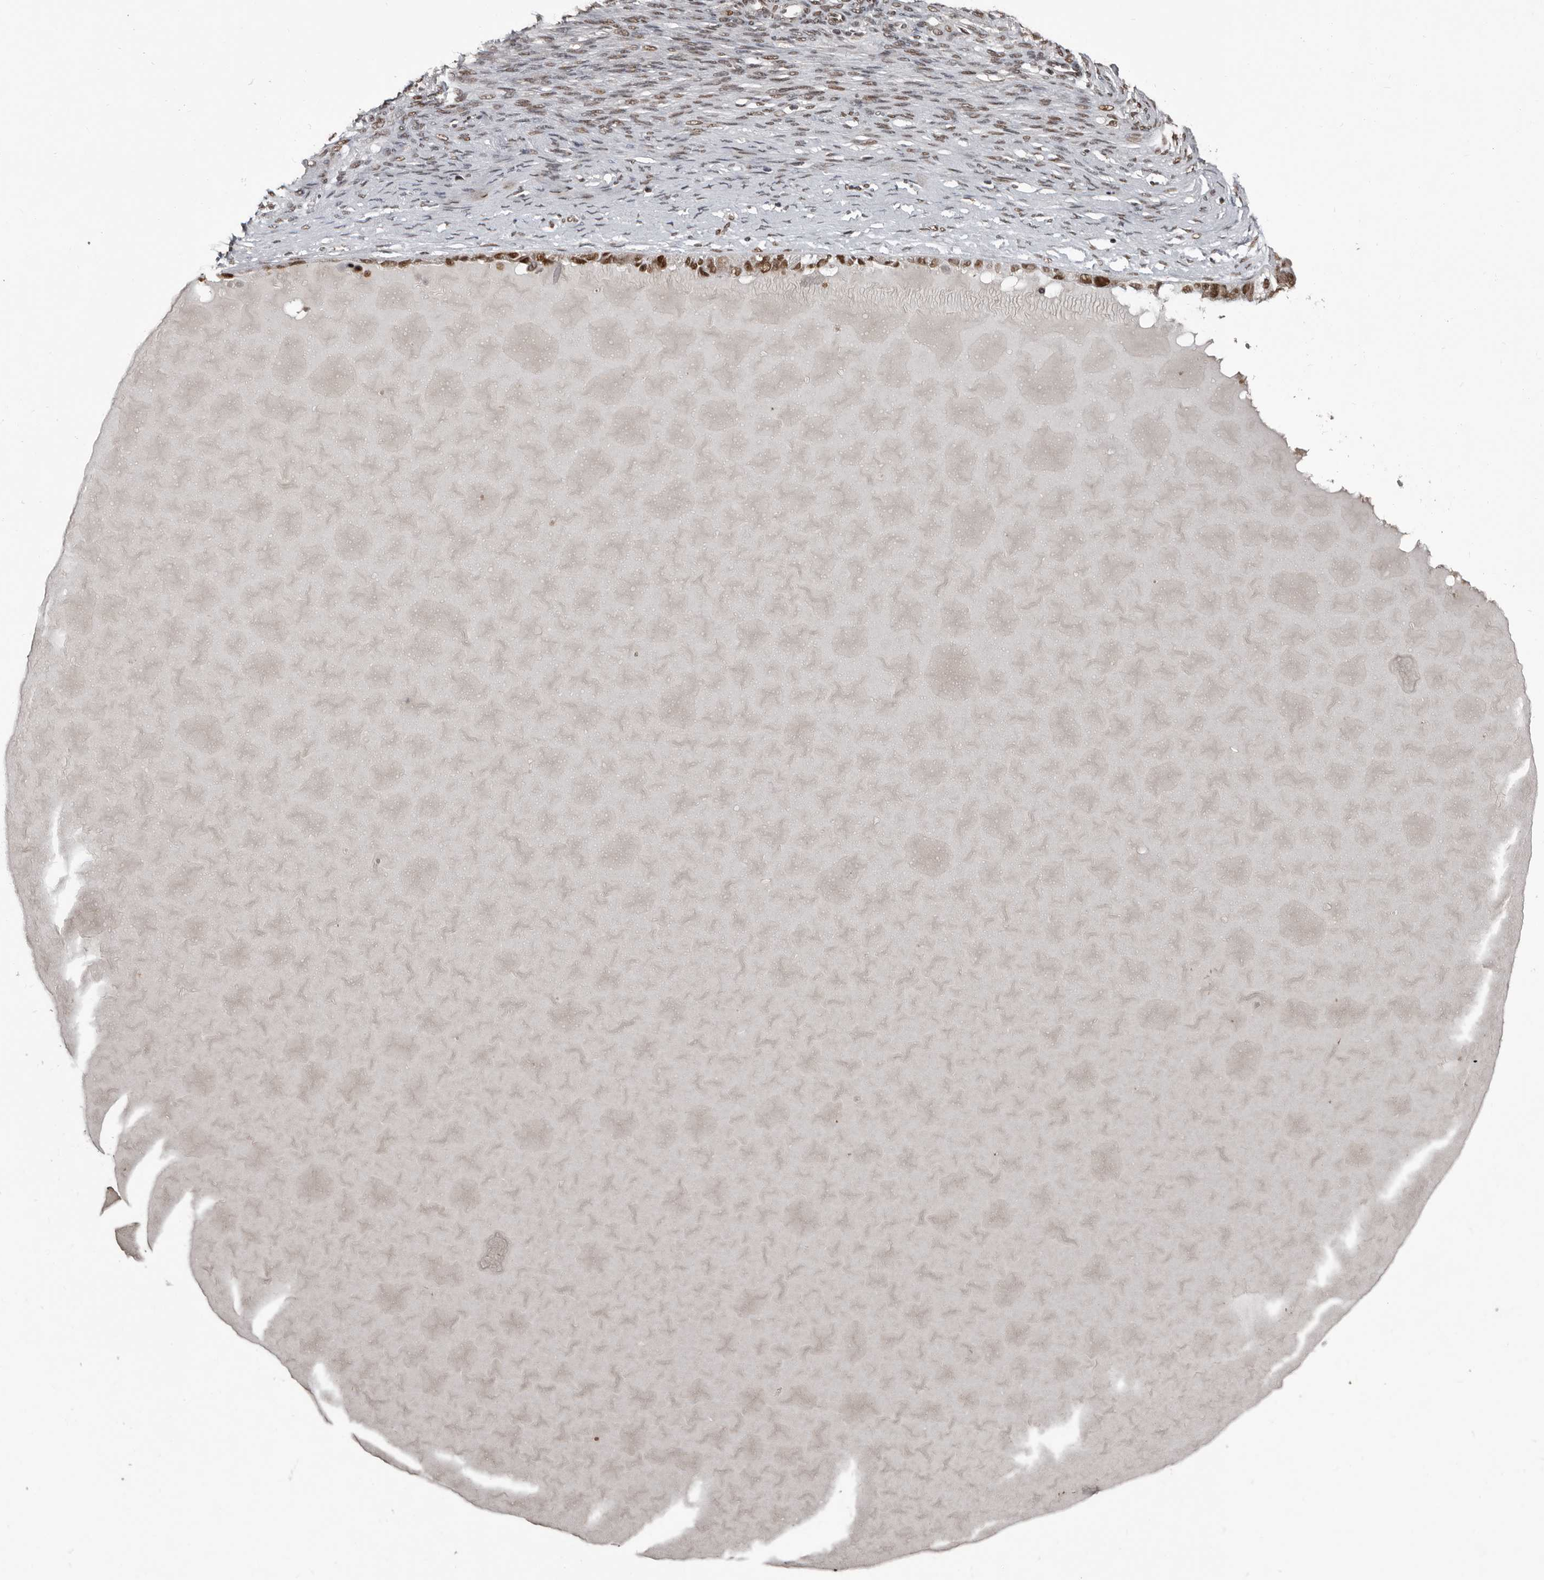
{"staining": {"intensity": "strong", "quantity": ">75%", "location": "nuclear"}, "tissue": "ovarian cancer", "cell_type": "Tumor cells", "image_type": "cancer", "snomed": [{"axis": "morphology", "description": "Cystadenocarcinoma, serous, NOS"}, {"axis": "topography", "description": "Ovary"}], "caption": "Protein expression analysis of ovarian cancer demonstrates strong nuclear staining in approximately >75% of tumor cells. Ihc stains the protein of interest in brown and the nuclei are stained blue.", "gene": "CHD1L", "patient": {"sex": "female", "age": 44}}